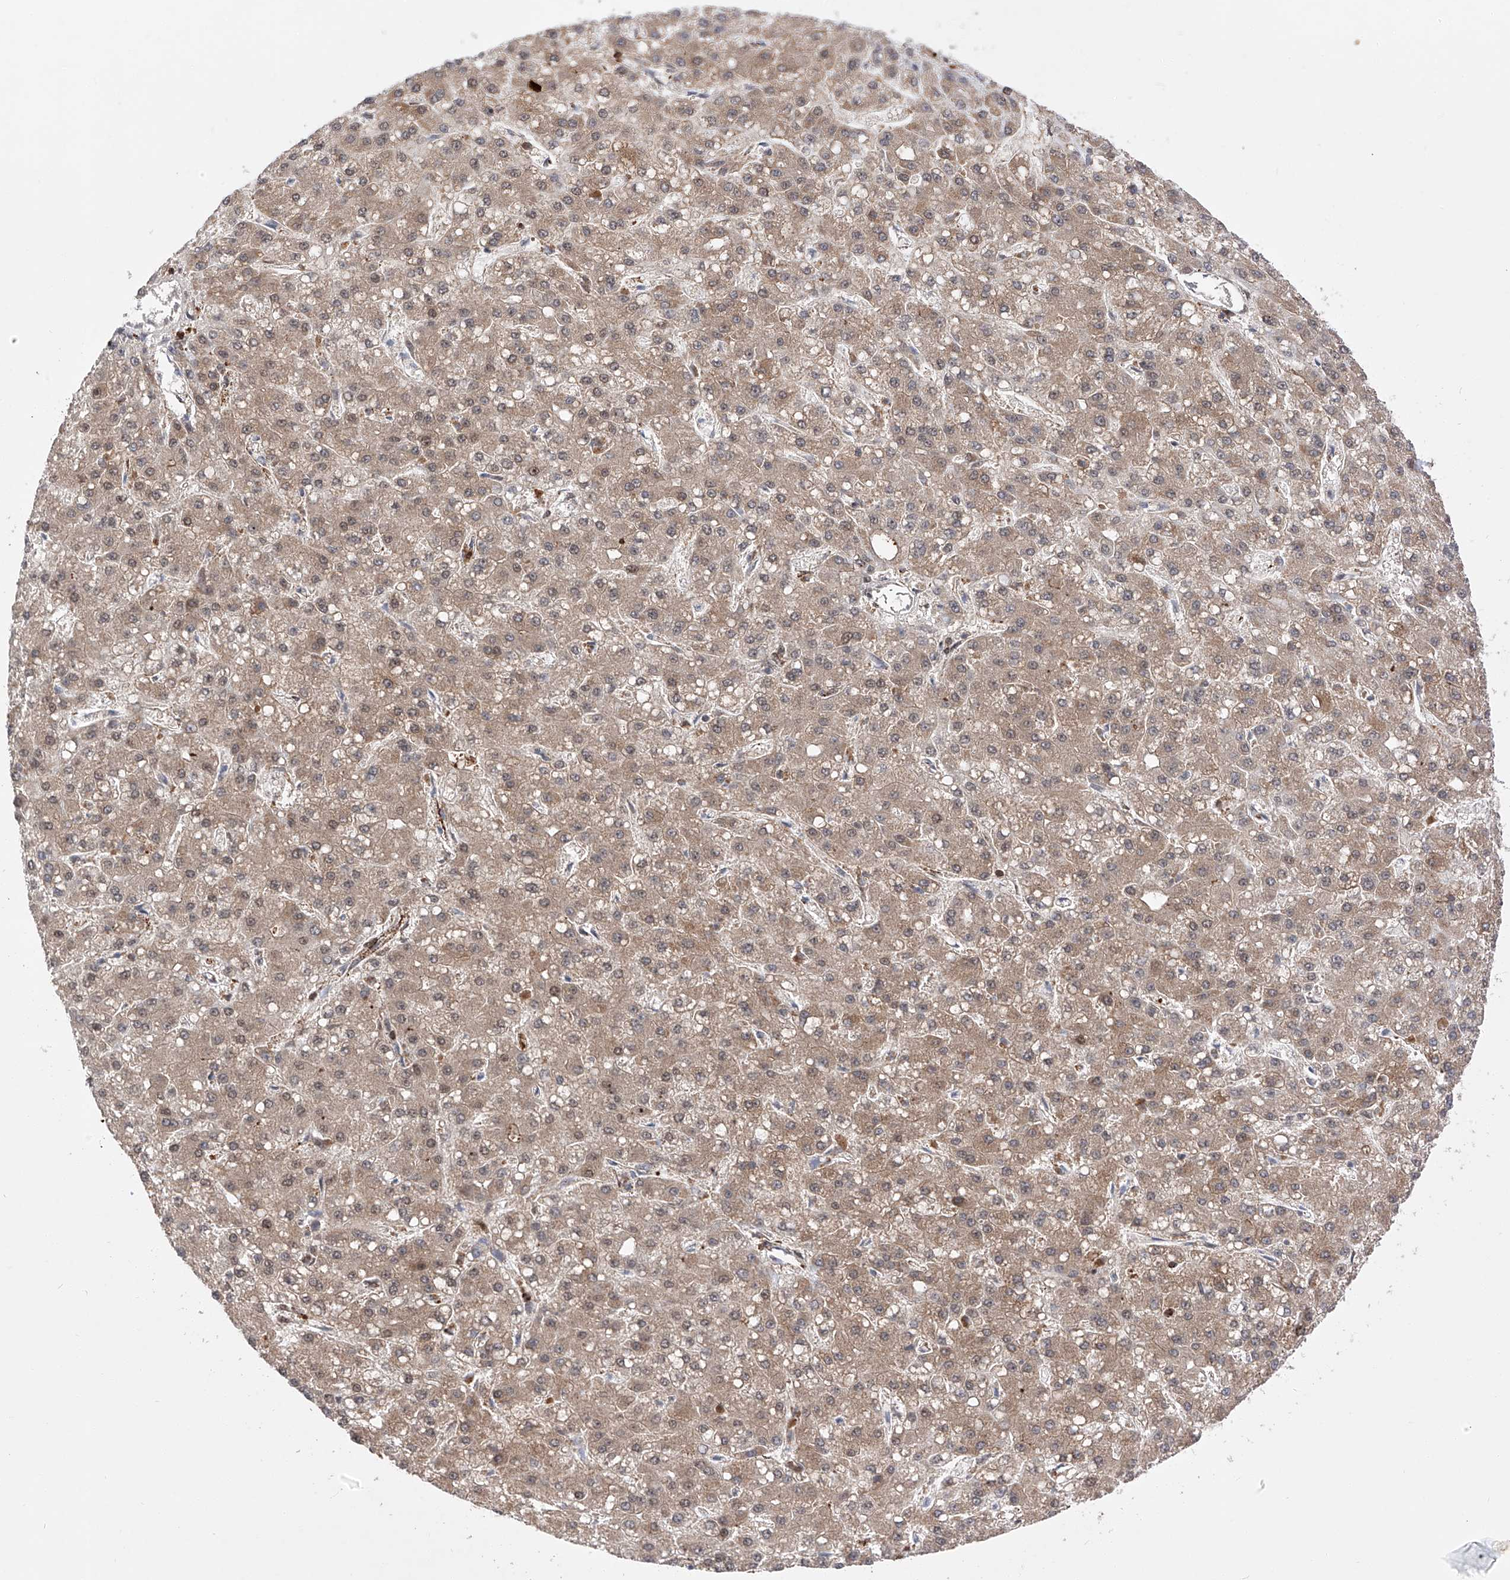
{"staining": {"intensity": "weak", "quantity": ">75%", "location": "cytoplasmic/membranous"}, "tissue": "liver cancer", "cell_type": "Tumor cells", "image_type": "cancer", "snomed": [{"axis": "morphology", "description": "Carcinoma, Hepatocellular, NOS"}, {"axis": "topography", "description": "Liver"}], "caption": "DAB (3,3'-diaminobenzidine) immunohistochemical staining of human liver cancer exhibits weak cytoplasmic/membranous protein expression in approximately >75% of tumor cells.", "gene": "ZNF280D", "patient": {"sex": "male", "age": 67}}